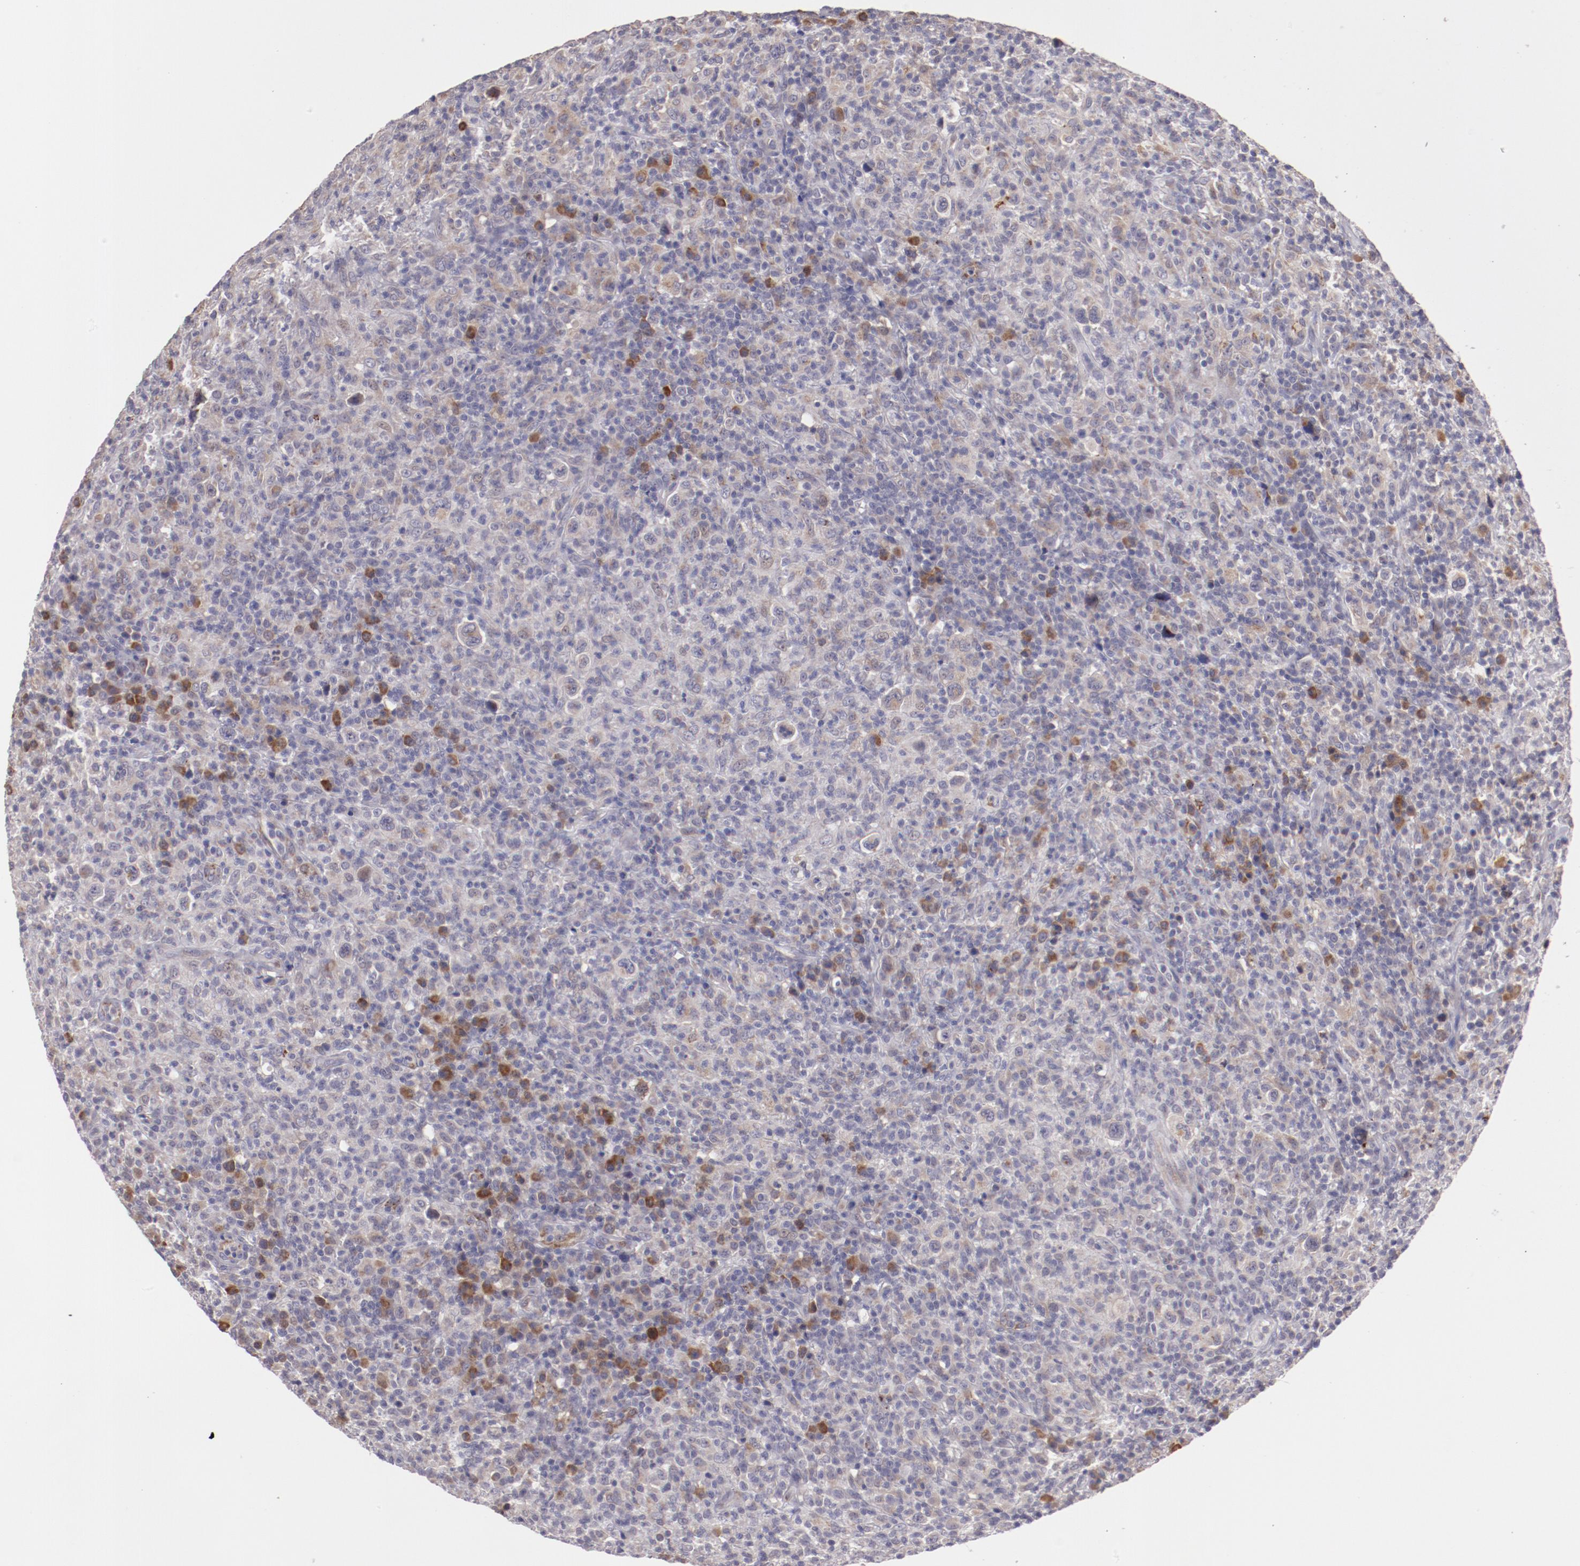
{"staining": {"intensity": "weak", "quantity": "25%-75%", "location": "cytoplasmic/membranous"}, "tissue": "lymphoma", "cell_type": "Tumor cells", "image_type": "cancer", "snomed": [{"axis": "morphology", "description": "Hodgkin's disease, NOS"}, {"axis": "topography", "description": "Lymph node"}], "caption": "Immunohistochemical staining of human lymphoma exhibits weak cytoplasmic/membranous protein expression in about 25%-75% of tumor cells. Nuclei are stained in blue.", "gene": "TRAF3", "patient": {"sex": "male", "age": 65}}